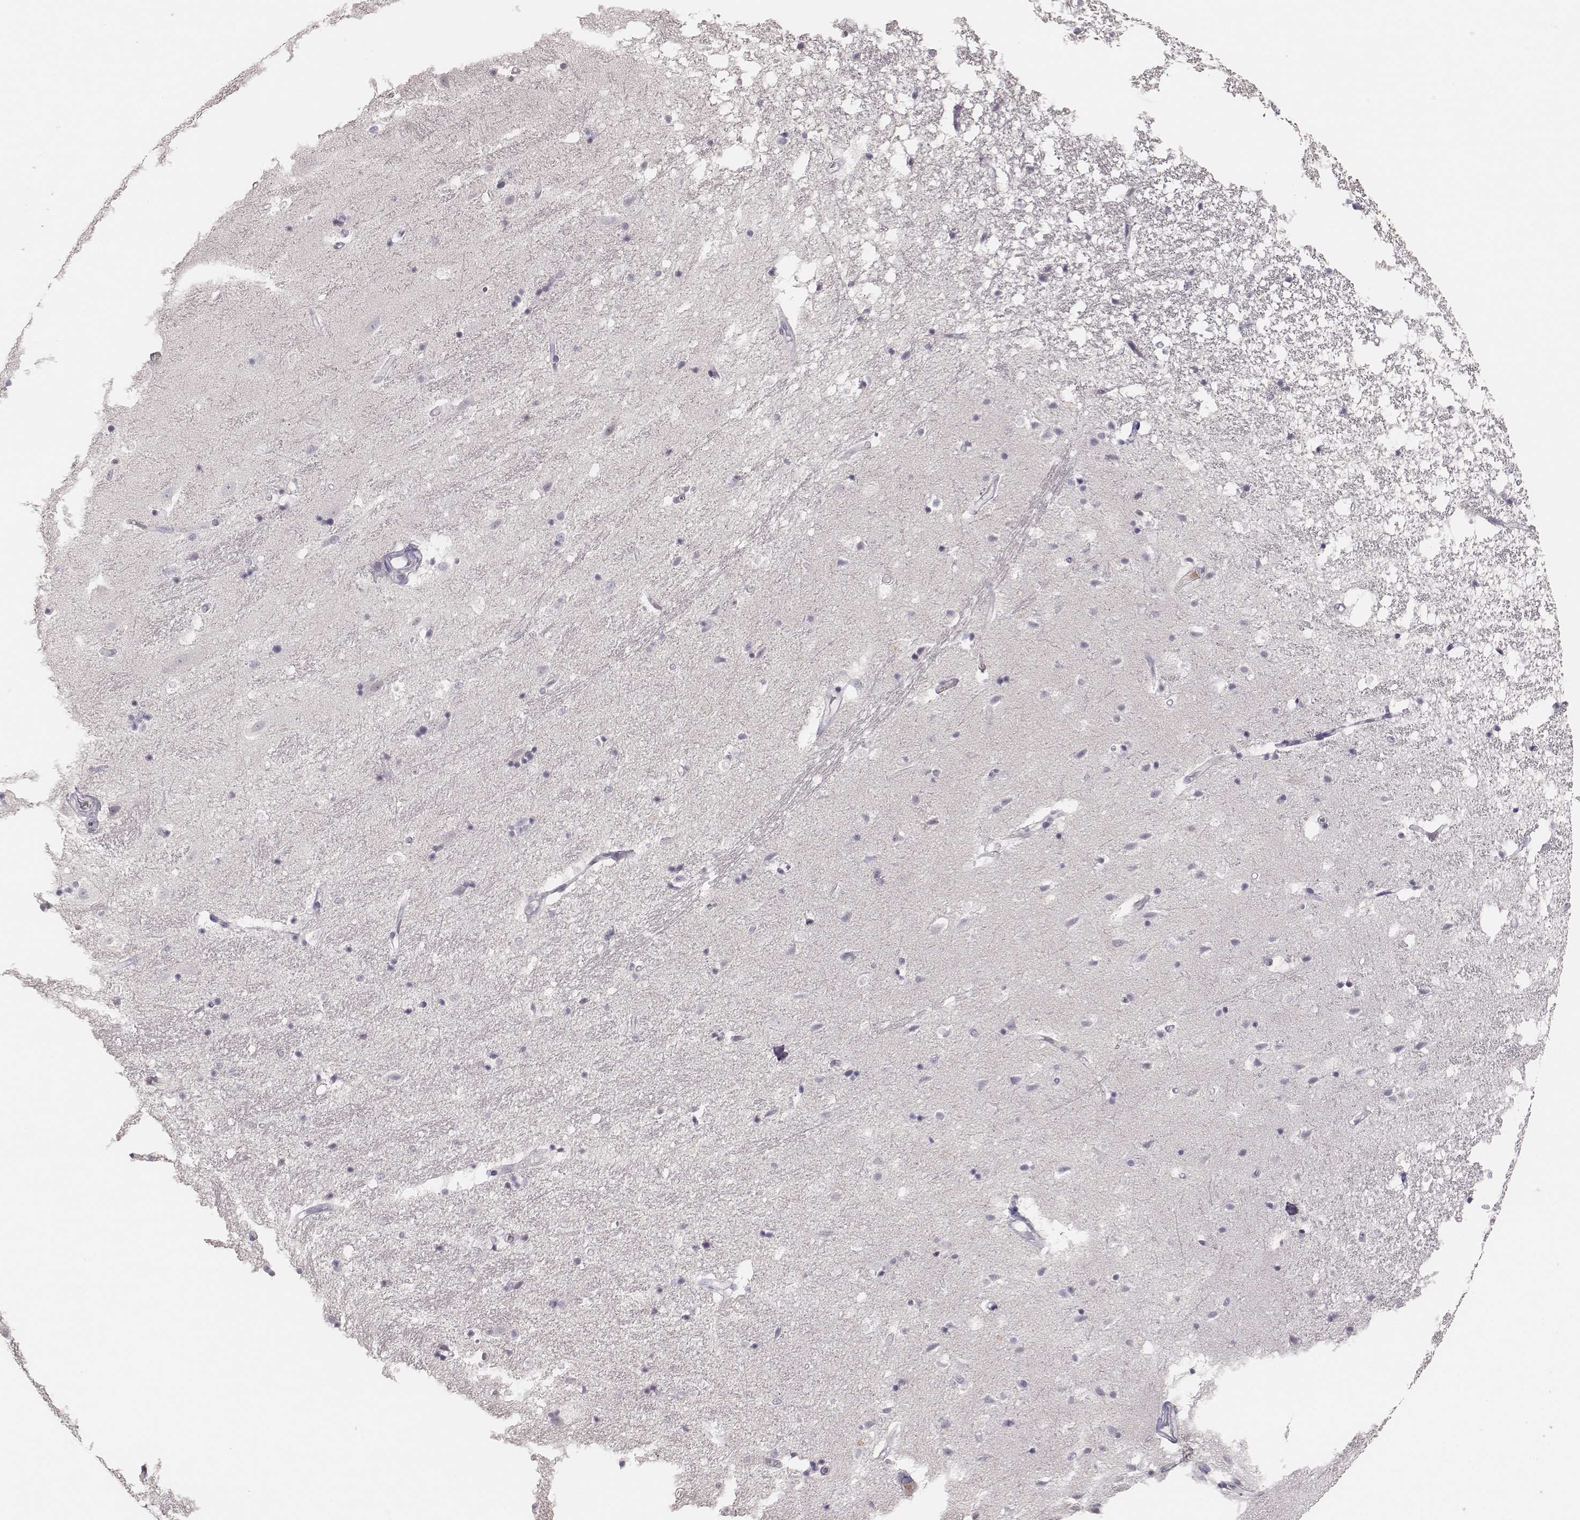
{"staining": {"intensity": "negative", "quantity": "none", "location": "none"}, "tissue": "hippocampus", "cell_type": "Glial cells", "image_type": "normal", "snomed": [{"axis": "morphology", "description": "Normal tissue, NOS"}, {"axis": "topography", "description": "Hippocampus"}], "caption": "Hippocampus was stained to show a protein in brown. There is no significant expression in glial cells. The staining was performed using DAB (3,3'-diaminobenzidine) to visualize the protein expression in brown, while the nuclei were stained in blue with hematoxylin (Magnification: 20x).", "gene": "MYH6", "patient": {"sex": "male", "age": 49}}